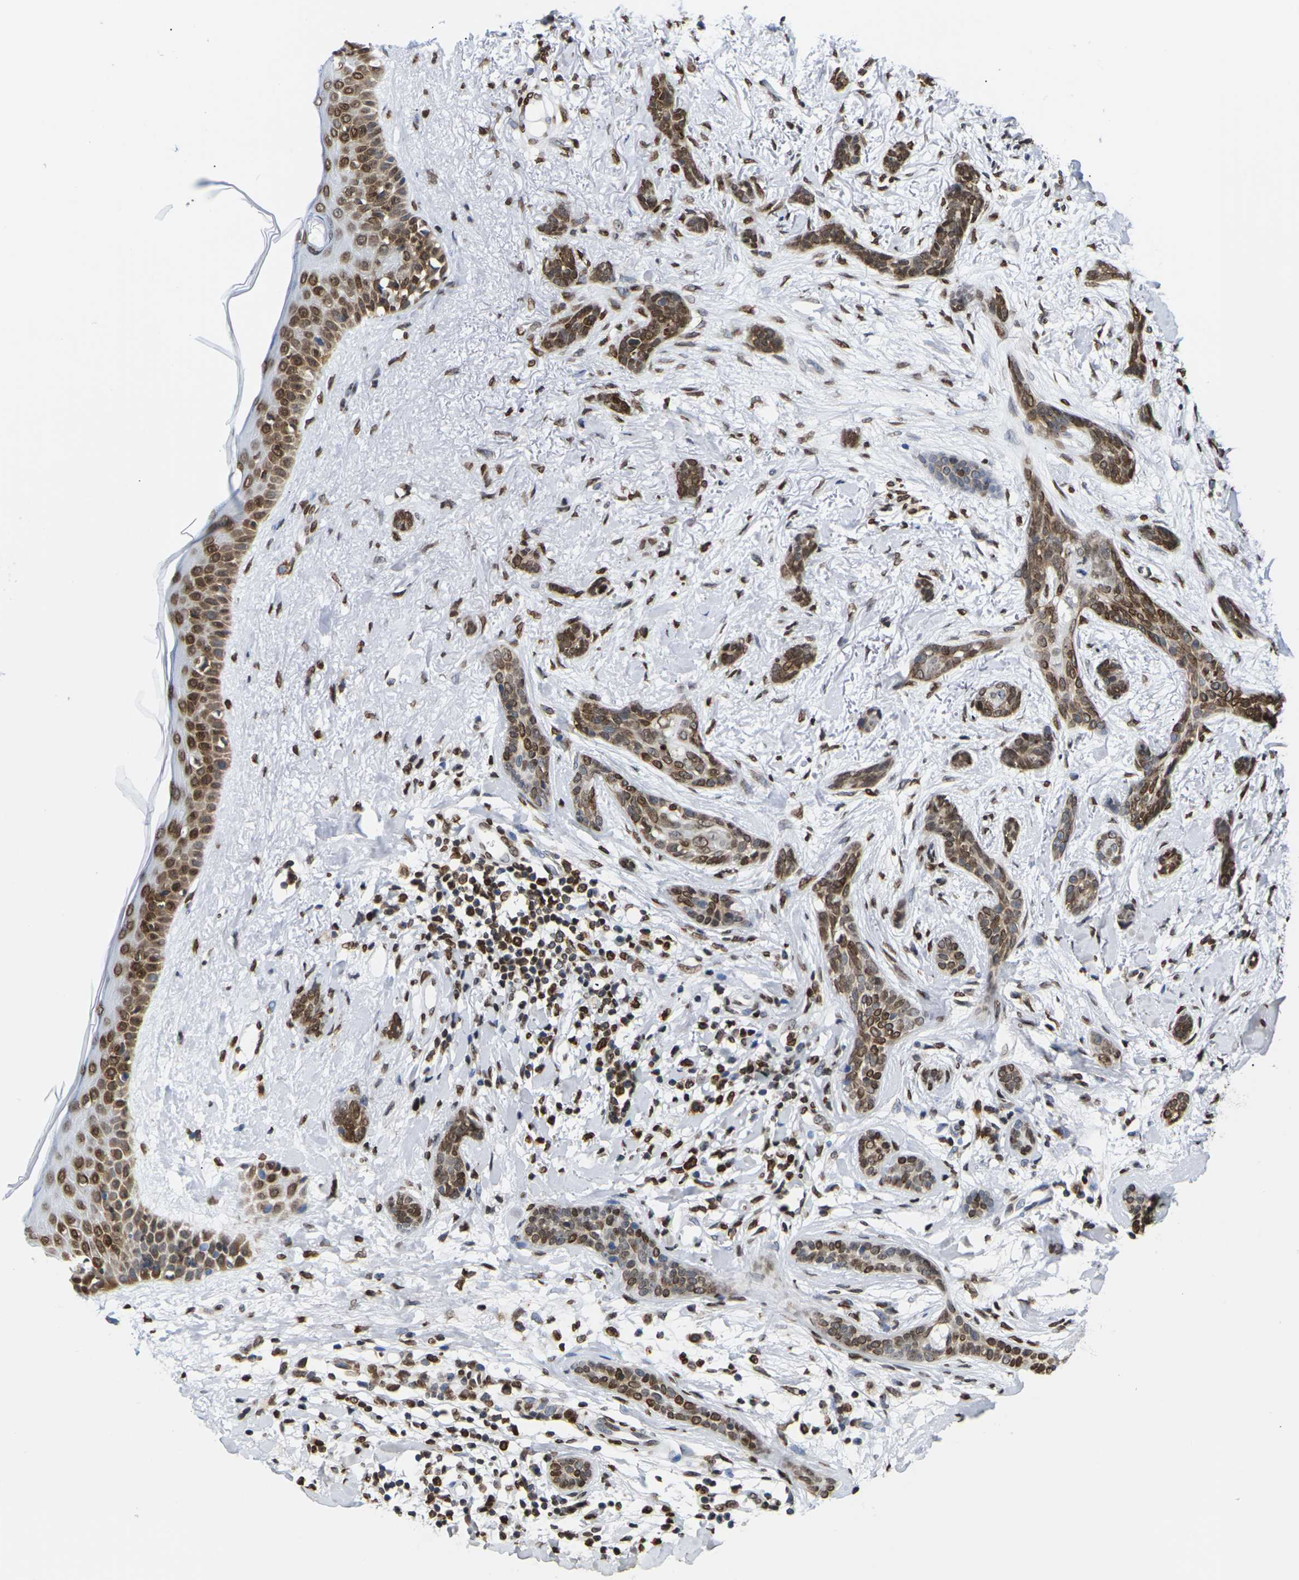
{"staining": {"intensity": "strong", "quantity": ">75%", "location": "cytoplasmic/membranous,nuclear"}, "tissue": "skin cancer", "cell_type": "Tumor cells", "image_type": "cancer", "snomed": [{"axis": "morphology", "description": "Basal cell carcinoma"}, {"axis": "morphology", "description": "Adnexal tumor, benign"}, {"axis": "topography", "description": "Skin"}], "caption": "Immunohistochemistry micrograph of neoplastic tissue: human benign adnexal tumor (skin) stained using IHC shows high levels of strong protein expression localized specifically in the cytoplasmic/membranous and nuclear of tumor cells, appearing as a cytoplasmic/membranous and nuclear brown color.", "gene": "H2AC21", "patient": {"sex": "female", "age": 42}}